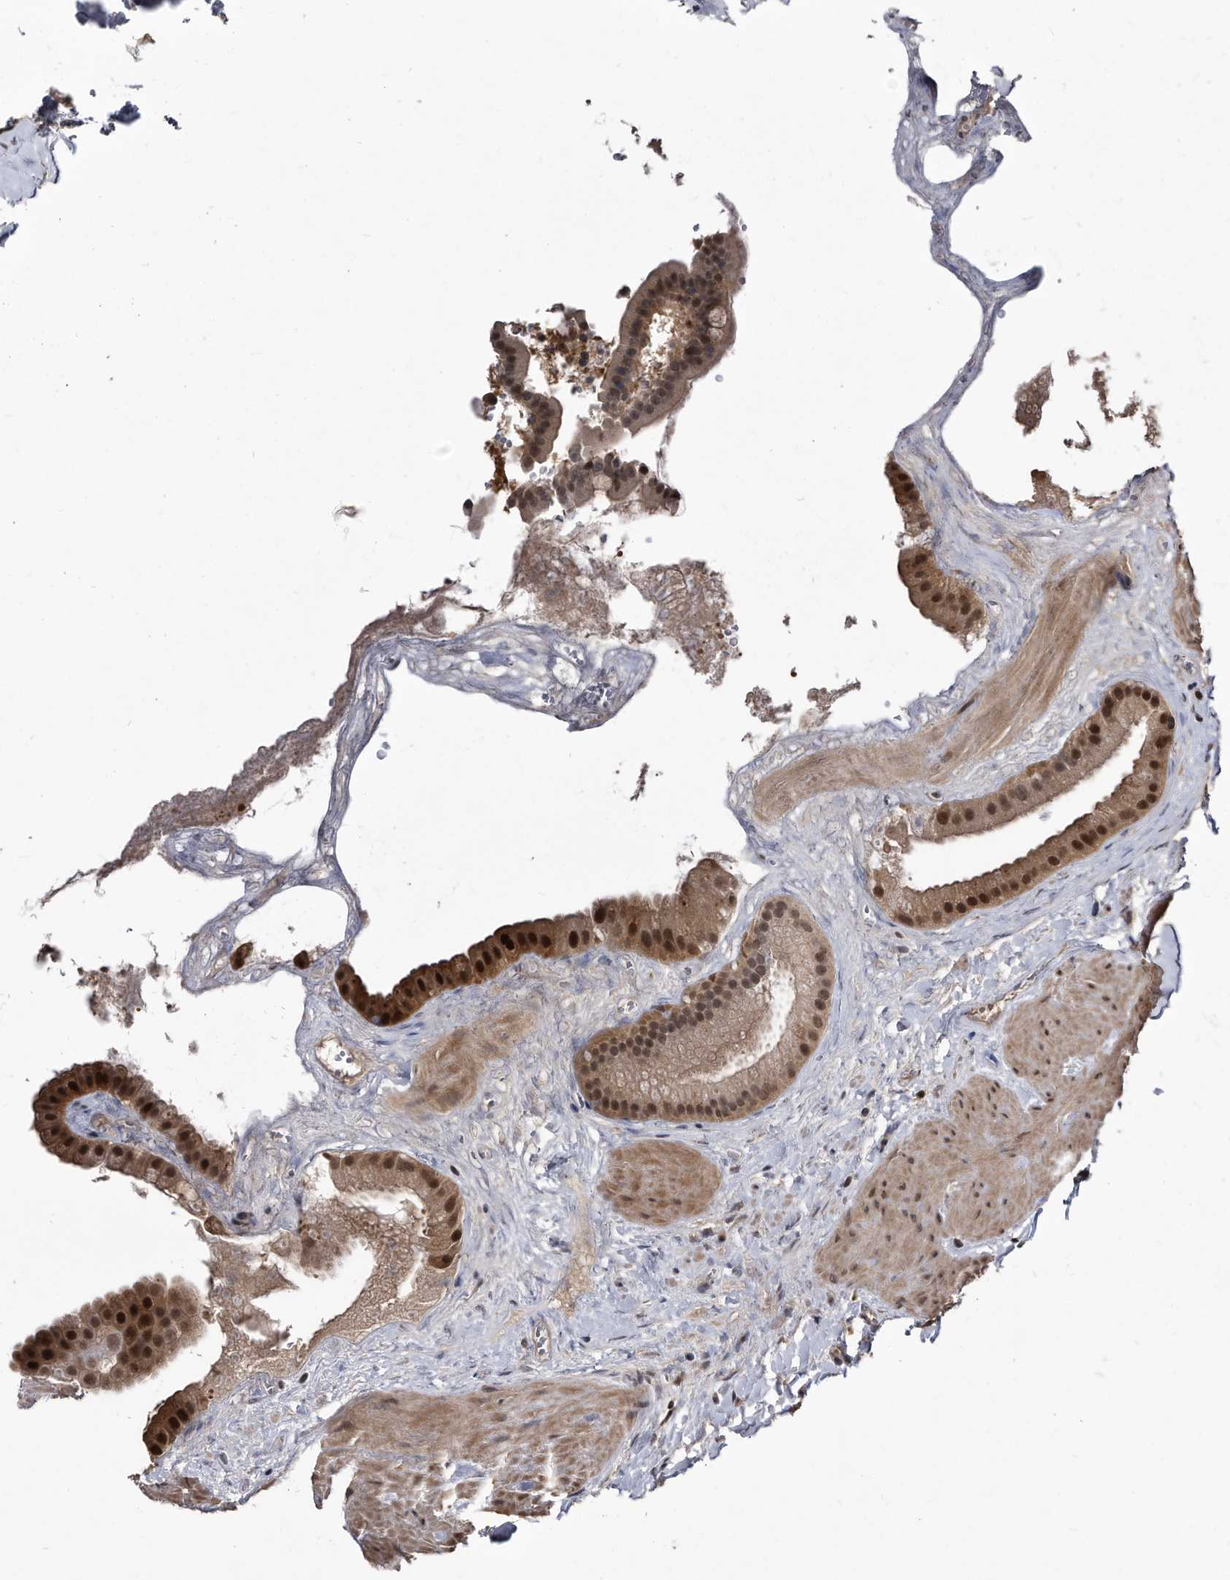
{"staining": {"intensity": "moderate", "quantity": ">75%", "location": "cytoplasmic/membranous,nuclear"}, "tissue": "gallbladder", "cell_type": "Glandular cells", "image_type": "normal", "snomed": [{"axis": "morphology", "description": "Normal tissue, NOS"}, {"axis": "topography", "description": "Gallbladder"}], "caption": "High-power microscopy captured an immunohistochemistry (IHC) image of benign gallbladder, revealing moderate cytoplasmic/membranous,nuclear staining in about >75% of glandular cells.", "gene": "RAD23B", "patient": {"sex": "male", "age": 55}}